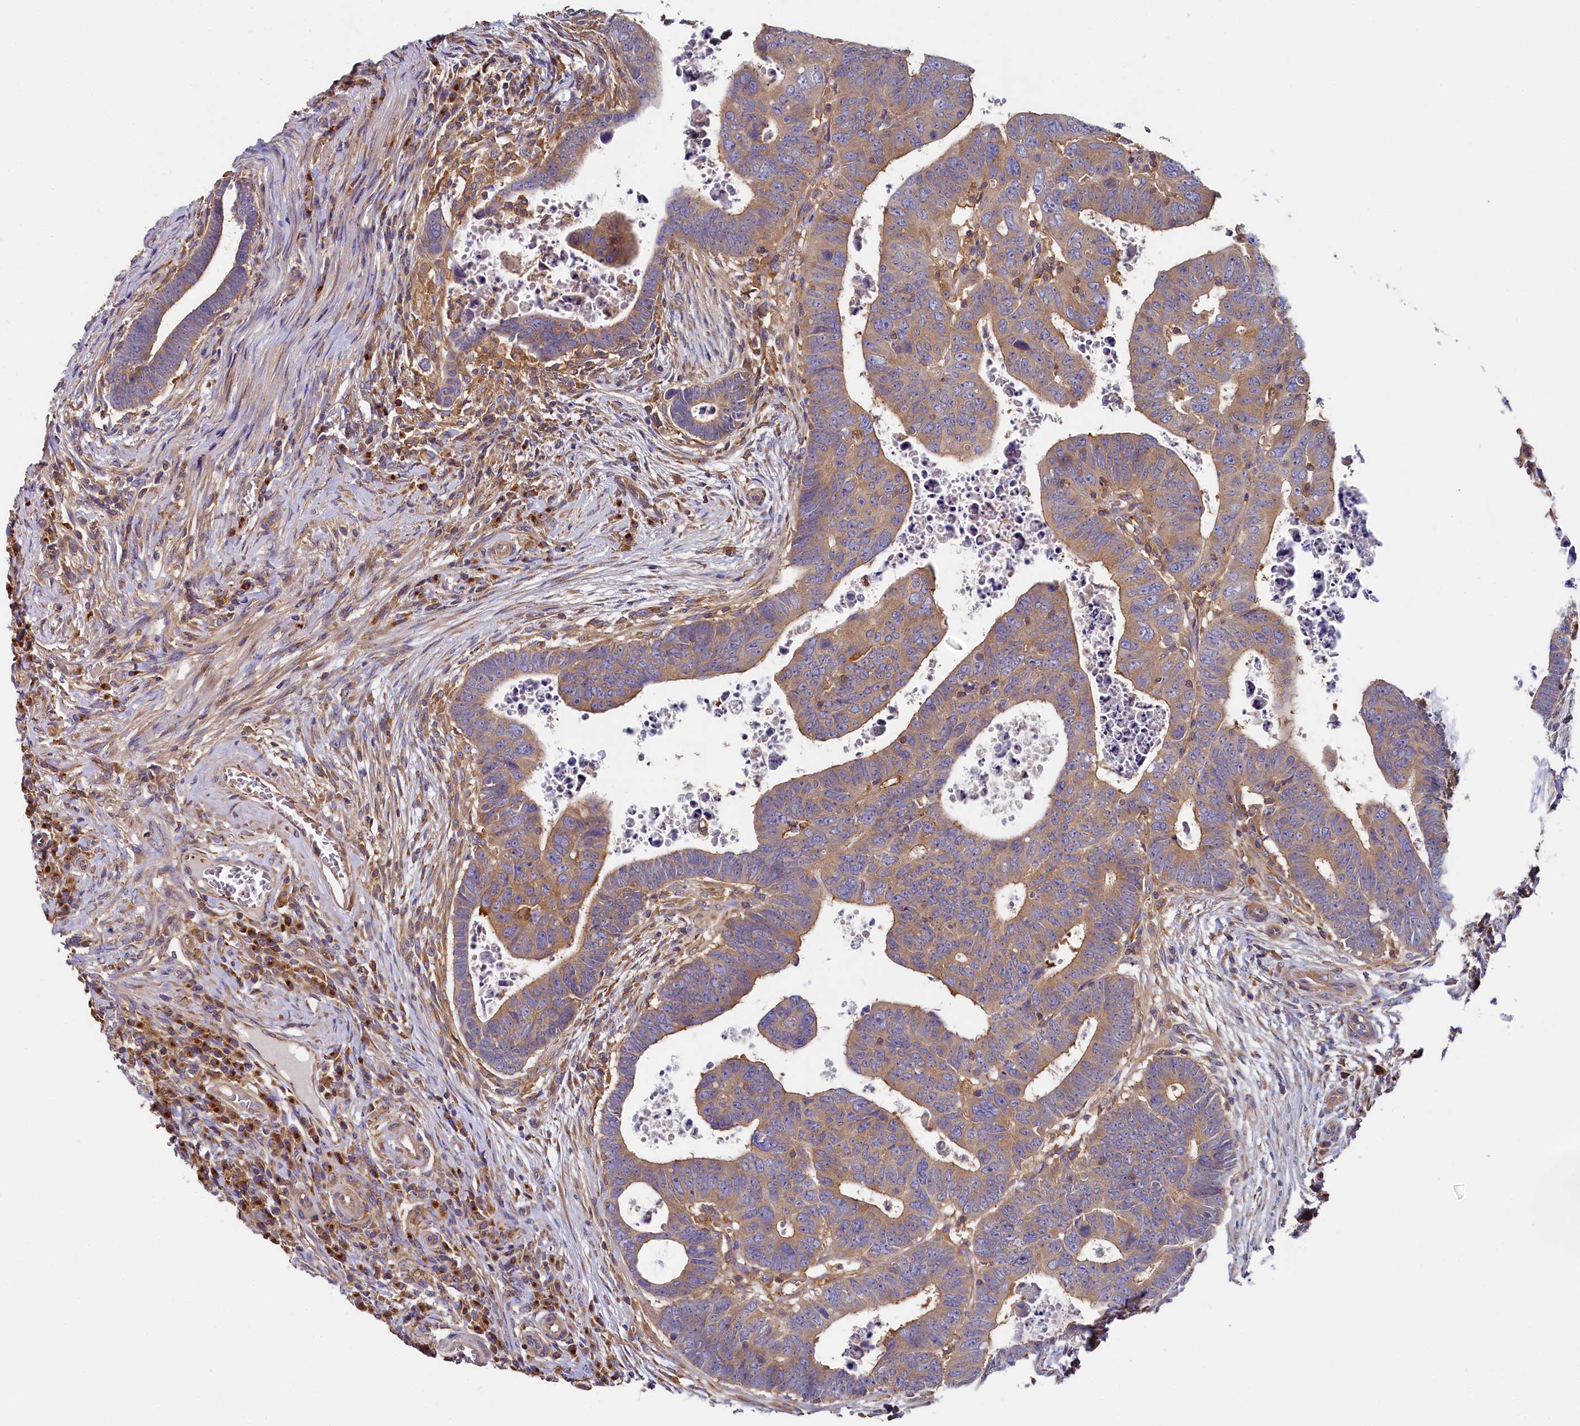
{"staining": {"intensity": "weak", "quantity": ">75%", "location": "cytoplasmic/membranous"}, "tissue": "colorectal cancer", "cell_type": "Tumor cells", "image_type": "cancer", "snomed": [{"axis": "morphology", "description": "Normal tissue, NOS"}, {"axis": "morphology", "description": "Adenocarcinoma, NOS"}, {"axis": "topography", "description": "Rectum"}], "caption": "Adenocarcinoma (colorectal) tissue displays weak cytoplasmic/membranous staining in about >75% of tumor cells, visualized by immunohistochemistry.", "gene": "PPIP5K1", "patient": {"sex": "female", "age": 65}}